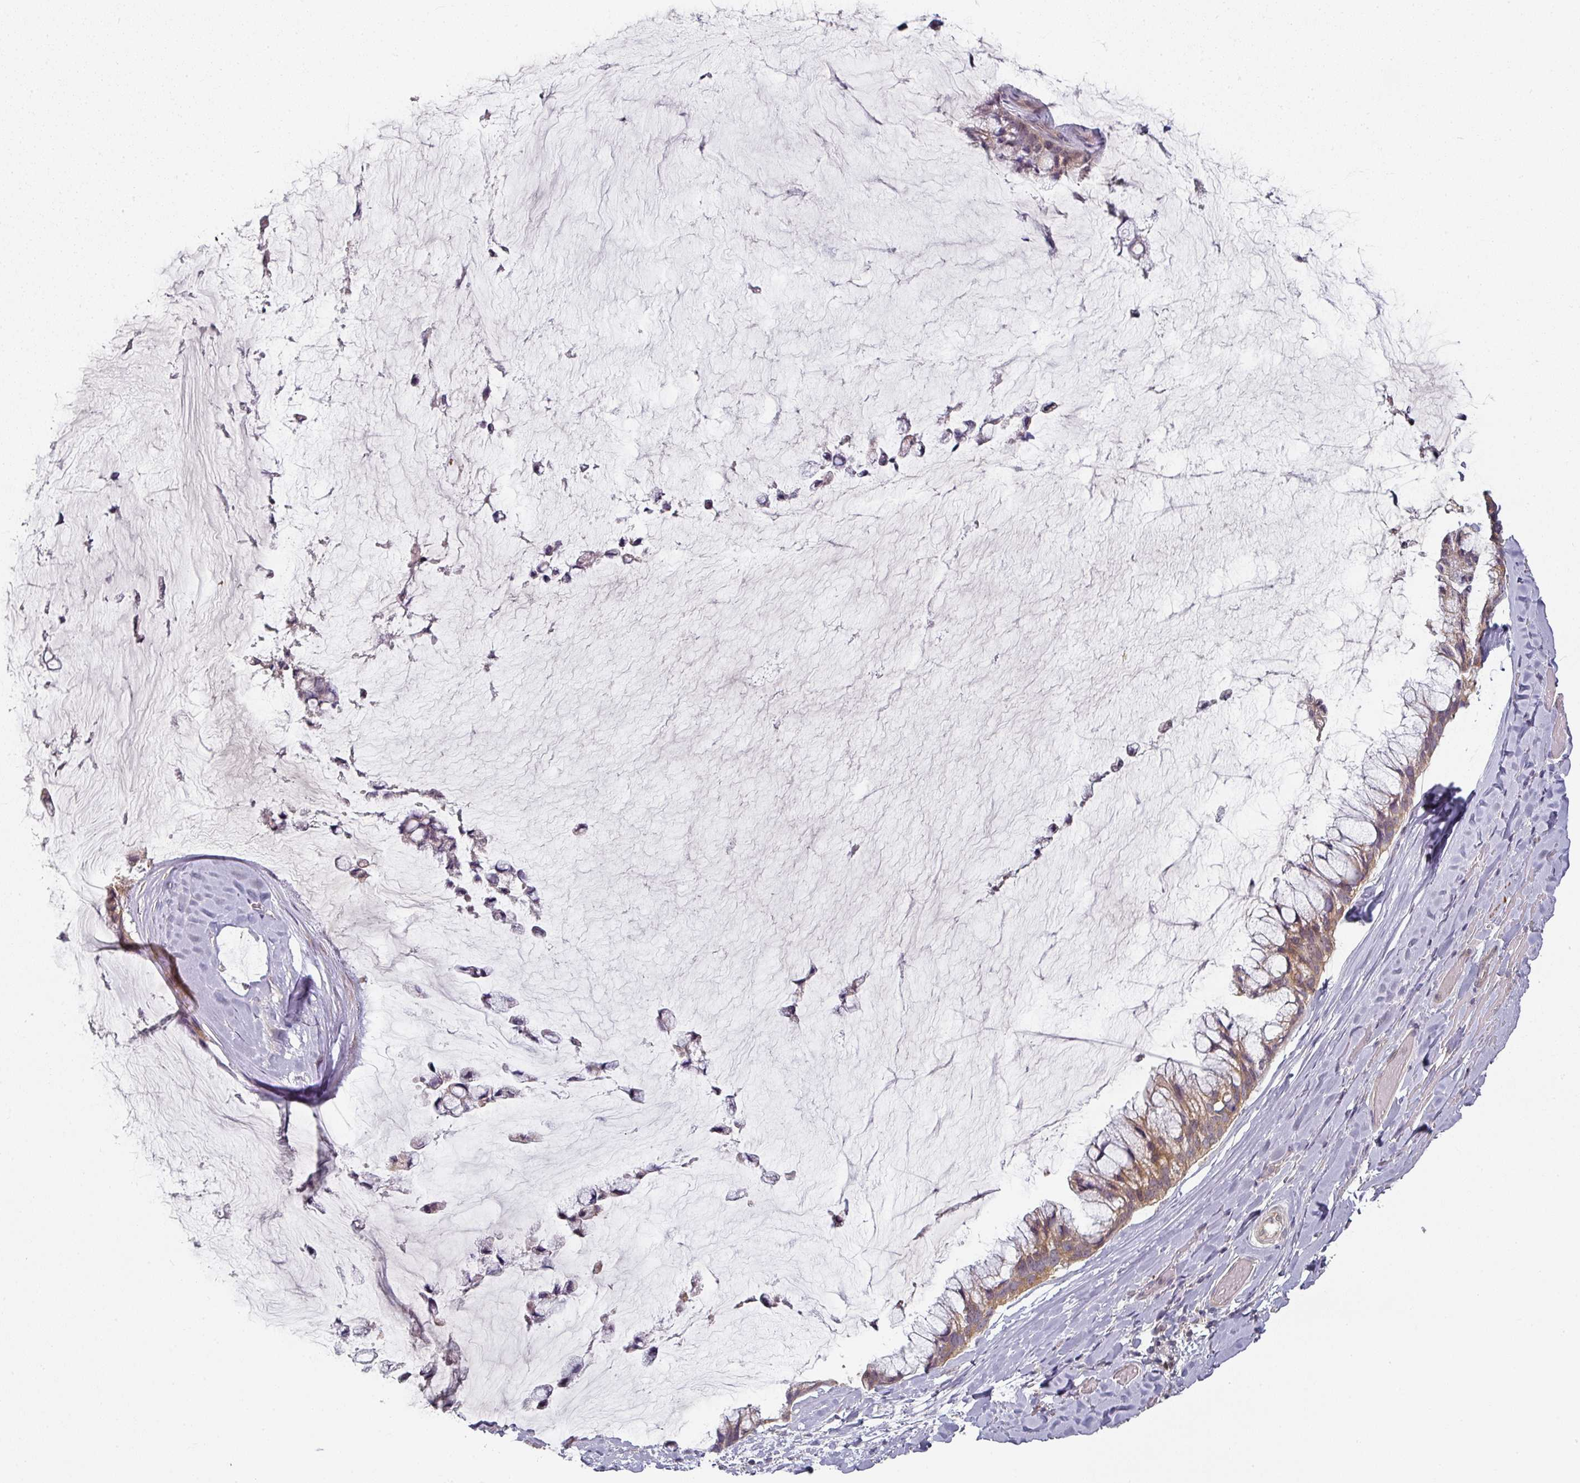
{"staining": {"intensity": "moderate", "quantity": ">75%", "location": "cytoplasmic/membranous"}, "tissue": "ovarian cancer", "cell_type": "Tumor cells", "image_type": "cancer", "snomed": [{"axis": "morphology", "description": "Cystadenocarcinoma, mucinous, NOS"}, {"axis": "topography", "description": "Ovary"}], "caption": "Protein staining by immunohistochemistry (IHC) displays moderate cytoplasmic/membranous expression in about >75% of tumor cells in mucinous cystadenocarcinoma (ovarian).", "gene": "MAP2K2", "patient": {"sex": "female", "age": 39}}